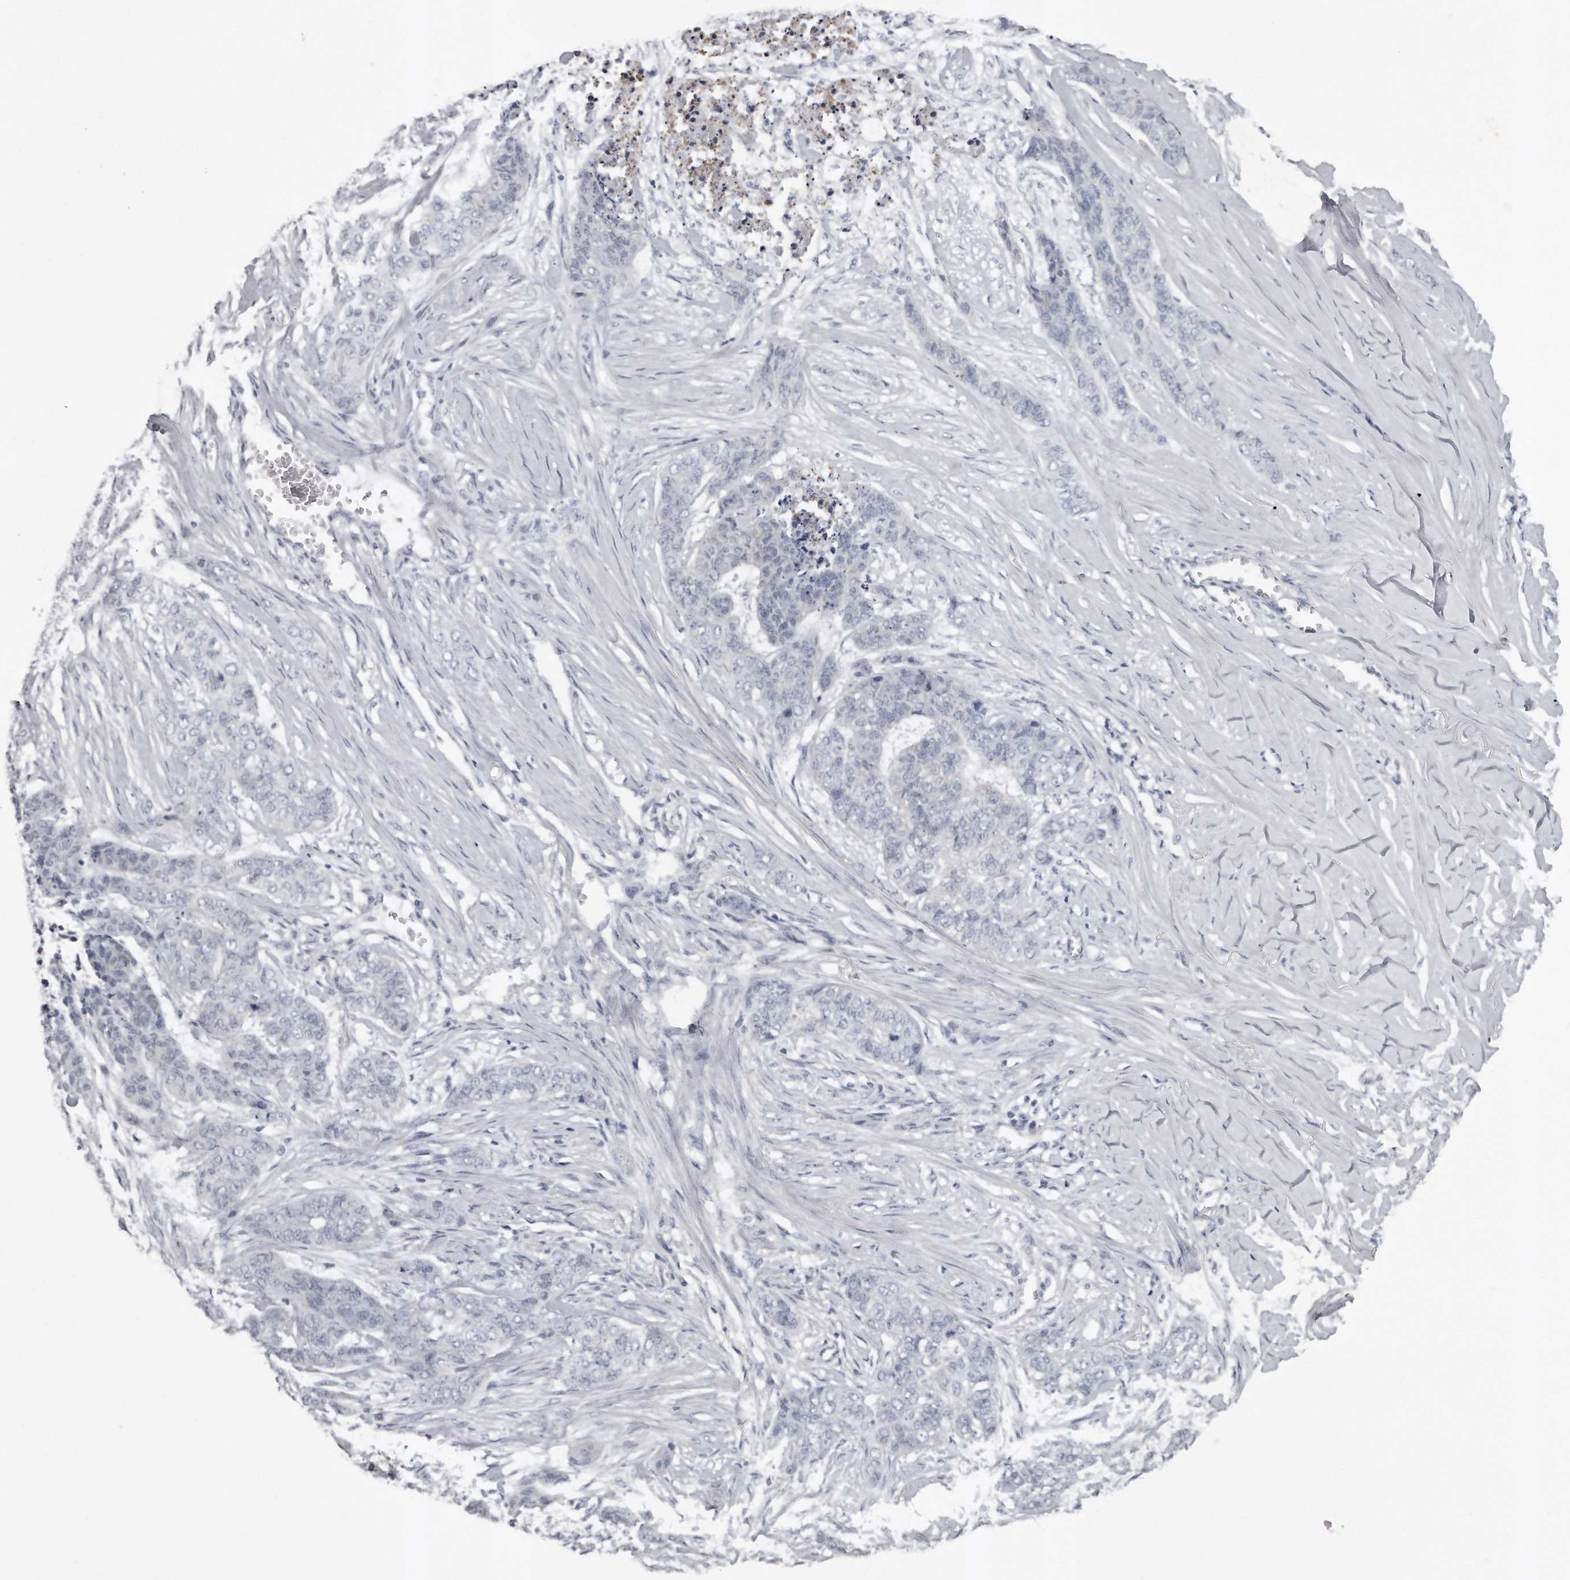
{"staining": {"intensity": "negative", "quantity": "none", "location": "none"}, "tissue": "skin cancer", "cell_type": "Tumor cells", "image_type": "cancer", "snomed": [{"axis": "morphology", "description": "Basal cell carcinoma"}, {"axis": "topography", "description": "Skin"}], "caption": "A micrograph of basal cell carcinoma (skin) stained for a protein reveals no brown staining in tumor cells. (DAB immunohistochemistry, high magnification).", "gene": "GGCT", "patient": {"sex": "female", "age": 64}}